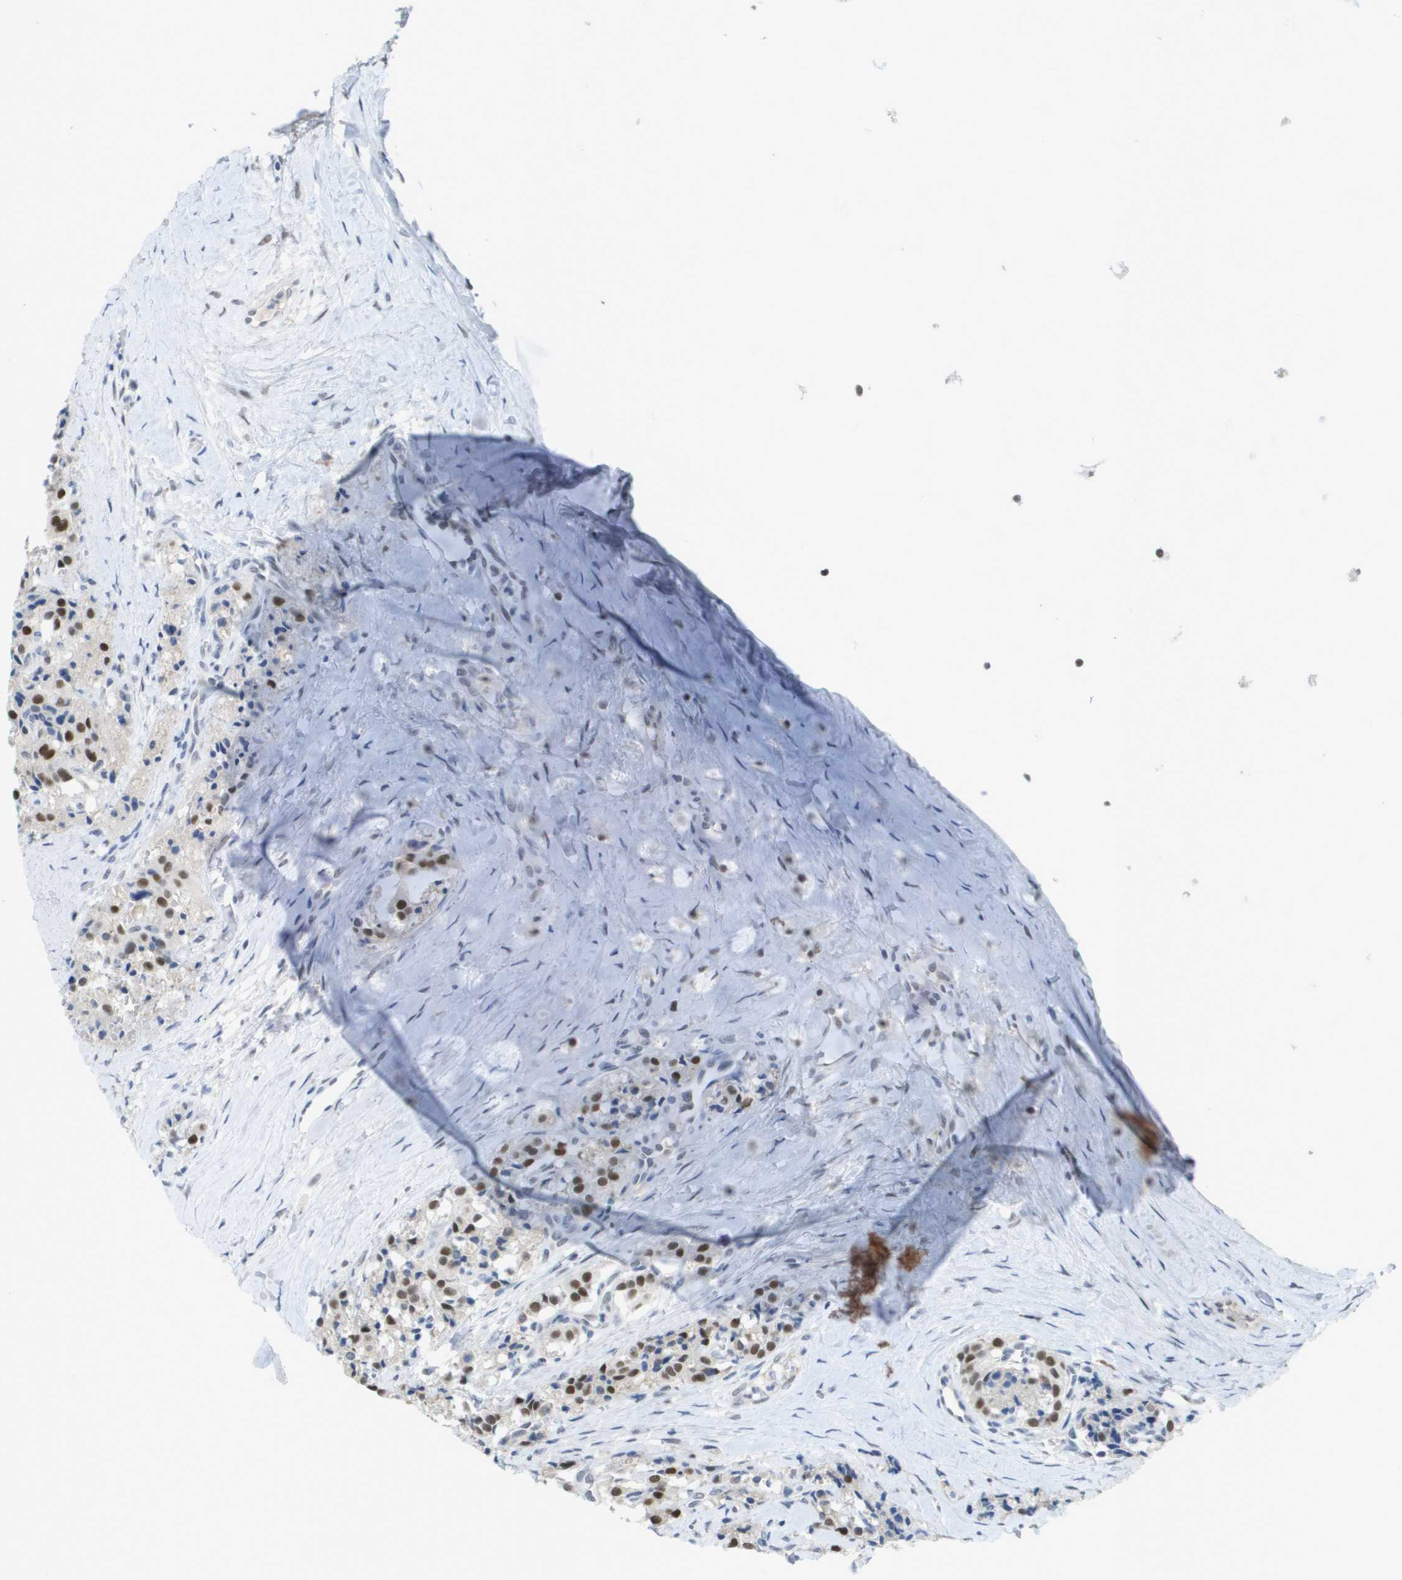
{"staining": {"intensity": "strong", "quantity": "25%-75%", "location": "nuclear"}, "tissue": "carcinoid", "cell_type": "Tumor cells", "image_type": "cancer", "snomed": [{"axis": "morphology", "description": "Carcinoid, malignant, NOS"}, {"axis": "topography", "description": "Lung"}], "caption": "Carcinoid stained with immunohistochemistry exhibits strong nuclear staining in approximately 25%-75% of tumor cells. Immunohistochemistry (ihc) stains the protein in brown and the nuclei are stained blue.", "gene": "TP53RK", "patient": {"sex": "male", "age": 30}}